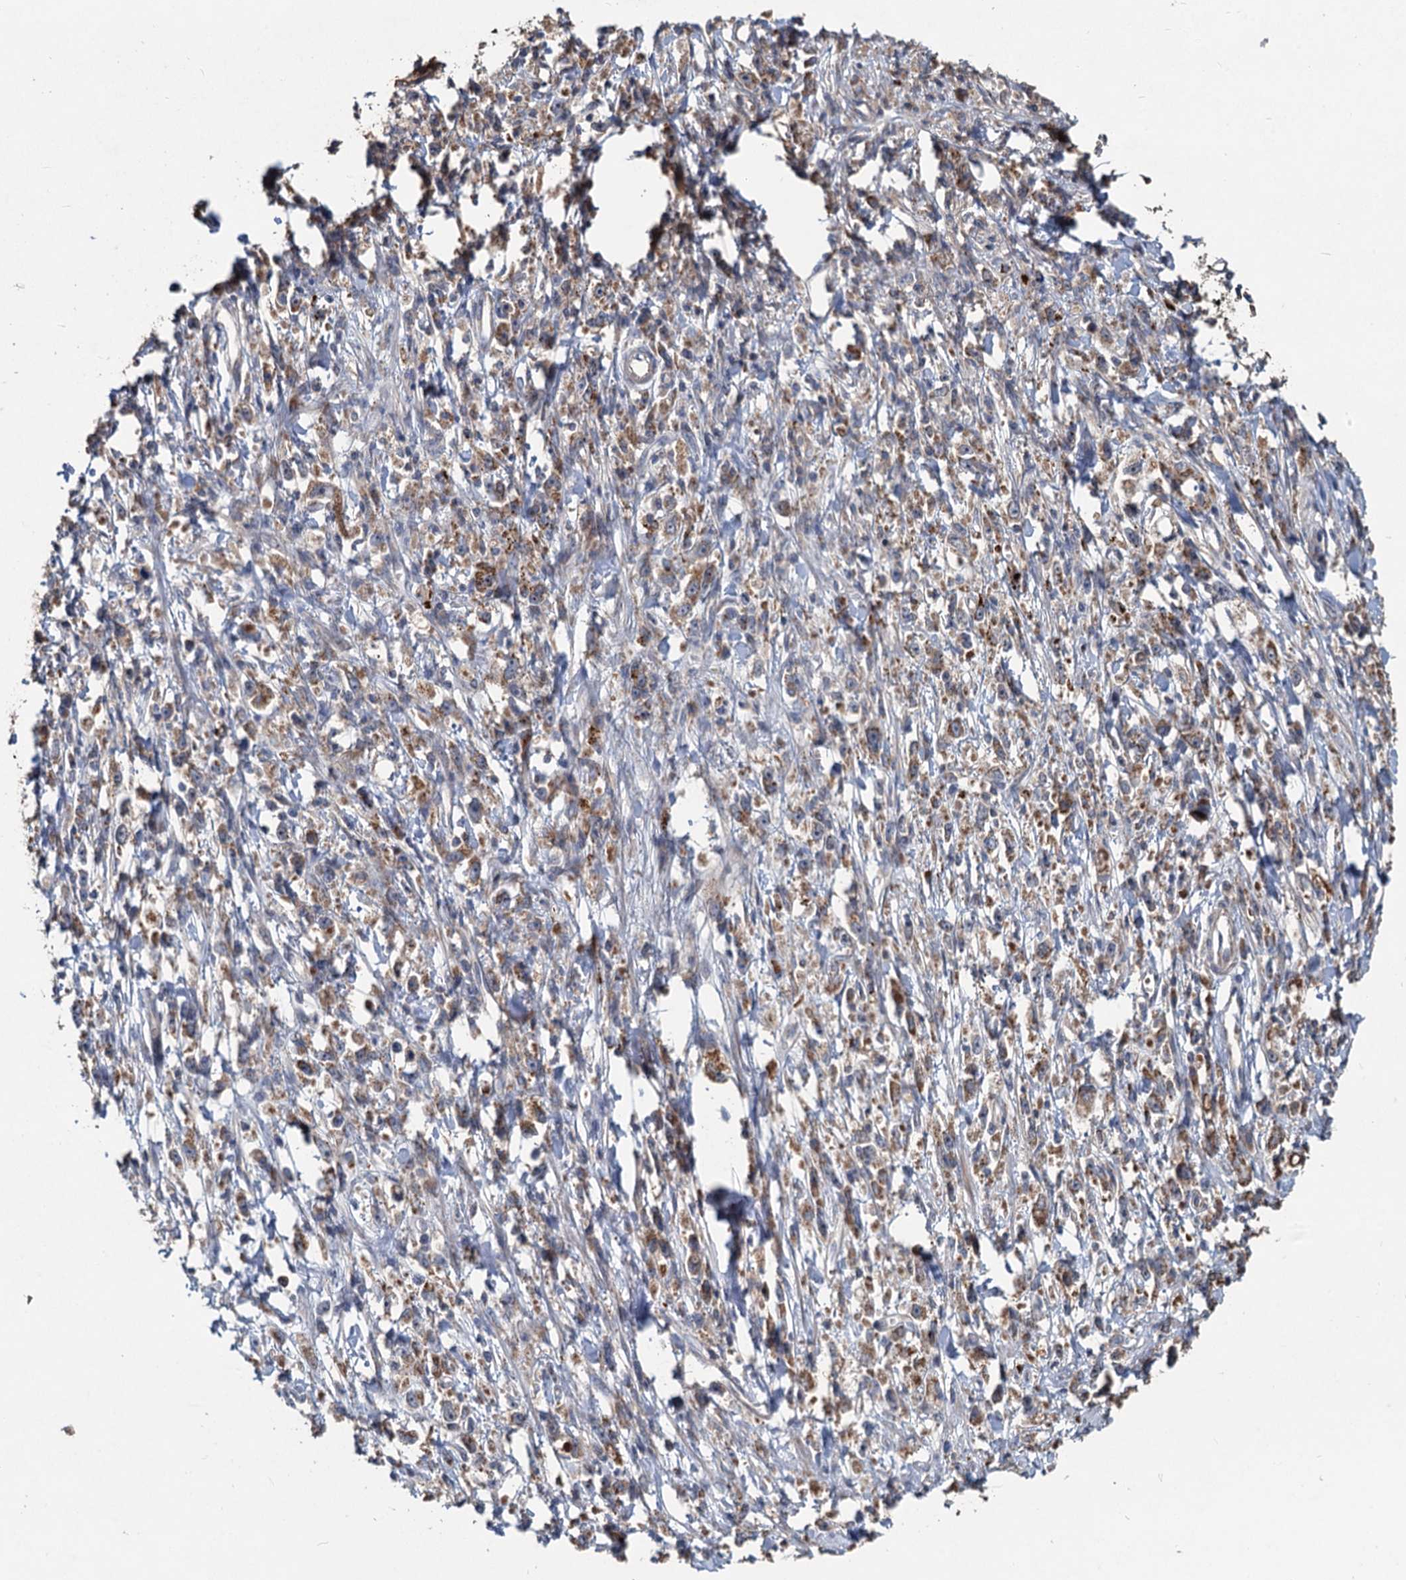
{"staining": {"intensity": "moderate", "quantity": ">75%", "location": "cytoplasmic/membranous"}, "tissue": "stomach cancer", "cell_type": "Tumor cells", "image_type": "cancer", "snomed": [{"axis": "morphology", "description": "Adenocarcinoma, NOS"}, {"axis": "topography", "description": "Stomach"}], "caption": "Protein staining reveals moderate cytoplasmic/membranous positivity in about >75% of tumor cells in stomach cancer (adenocarcinoma). (Brightfield microscopy of DAB IHC at high magnification).", "gene": "OTUB1", "patient": {"sex": "female", "age": 59}}